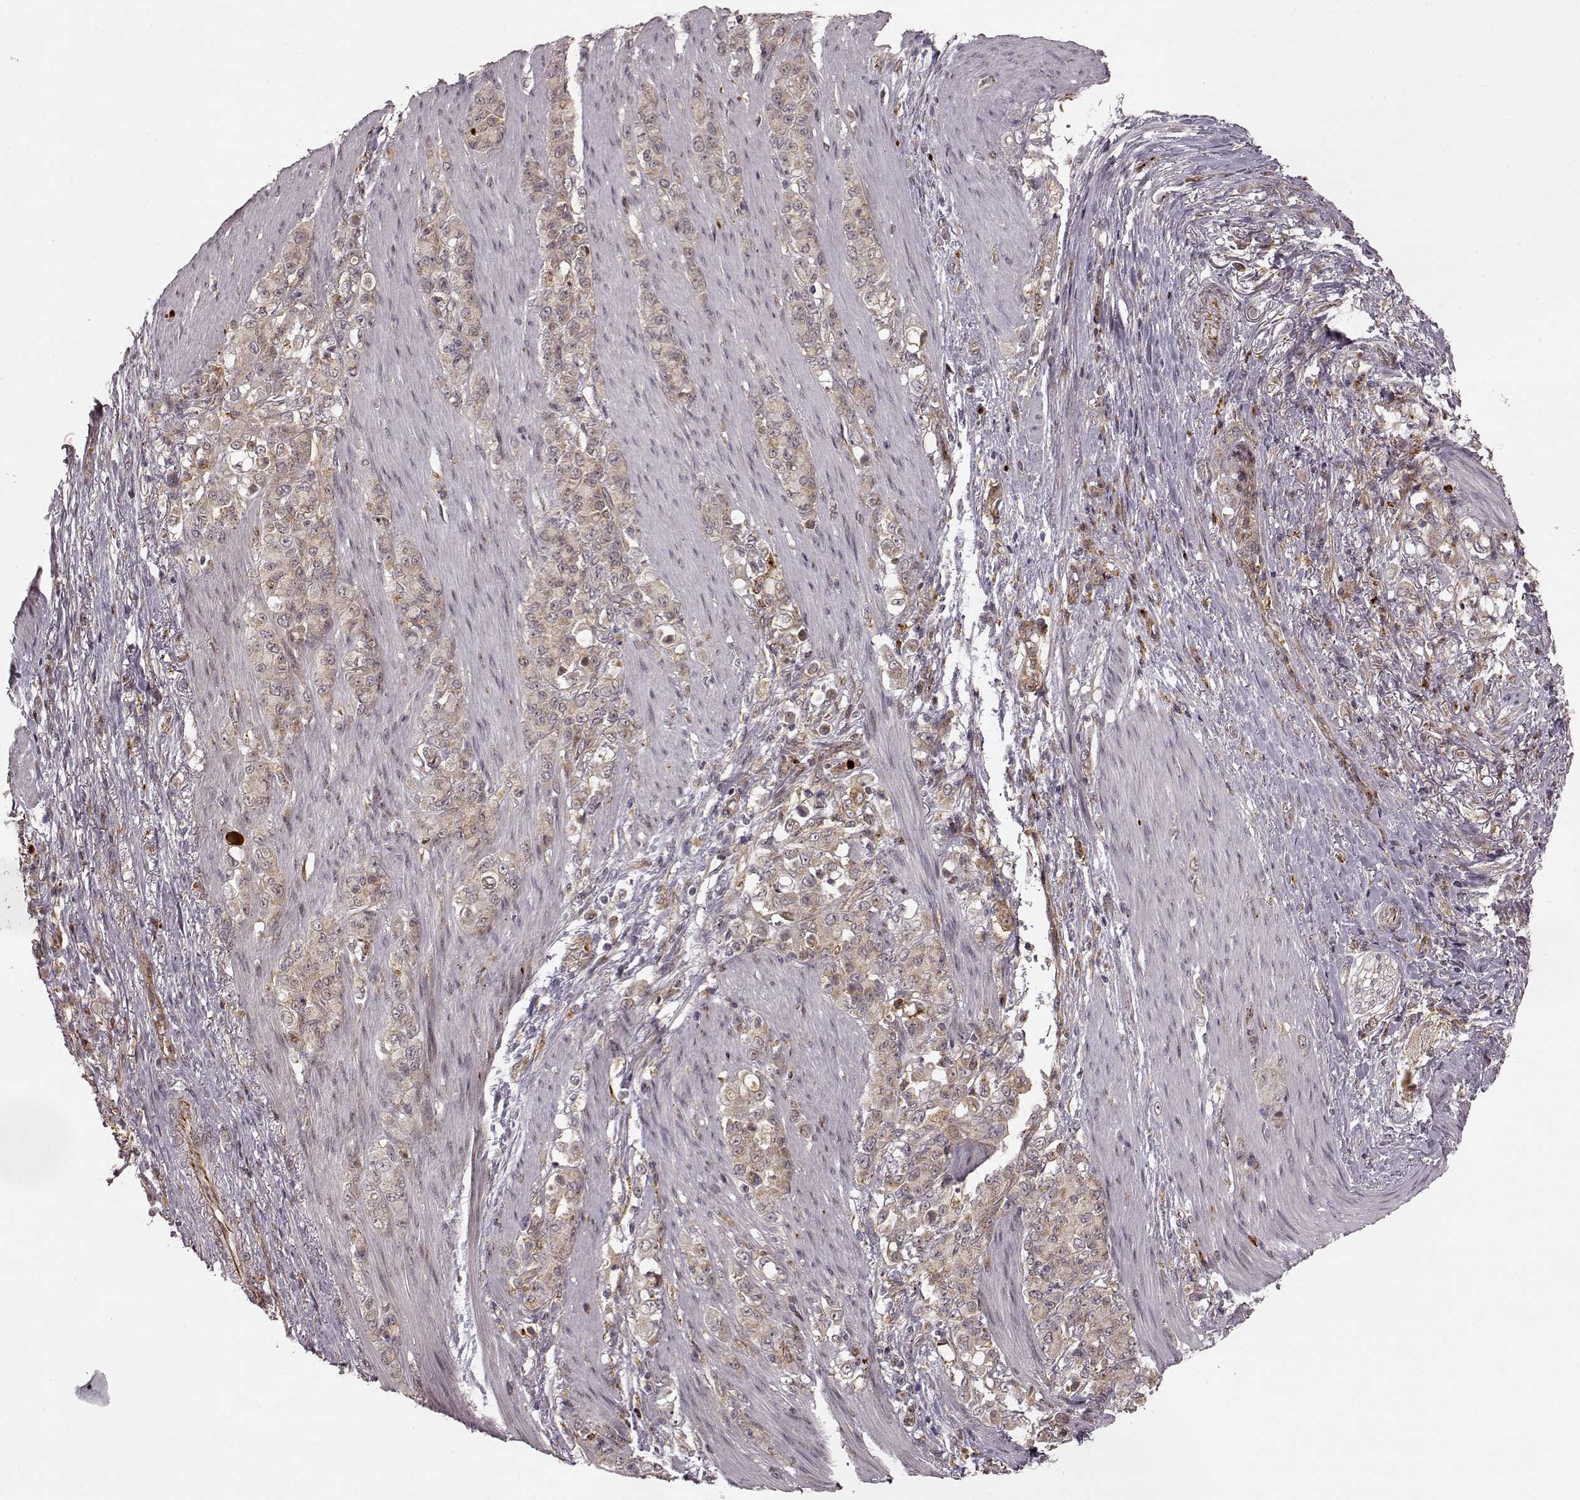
{"staining": {"intensity": "weak", "quantity": ">75%", "location": "cytoplasmic/membranous"}, "tissue": "stomach cancer", "cell_type": "Tumor cells", "image_type": "cancer", "snomed": [{"axis": "morphology", "description": "Adenocarcinoma, NOS"}, {"axis": "topography", "description": "Stomach"}], "caption": "Stomach adenocarcinoma tissue demonstrates weak cytoplasmic/membranous staining in about >75% of tumor cells Nuclei are stained in blue.", "gene": "SLC12A9", "patient": {"sex": "female", "age": 79}}